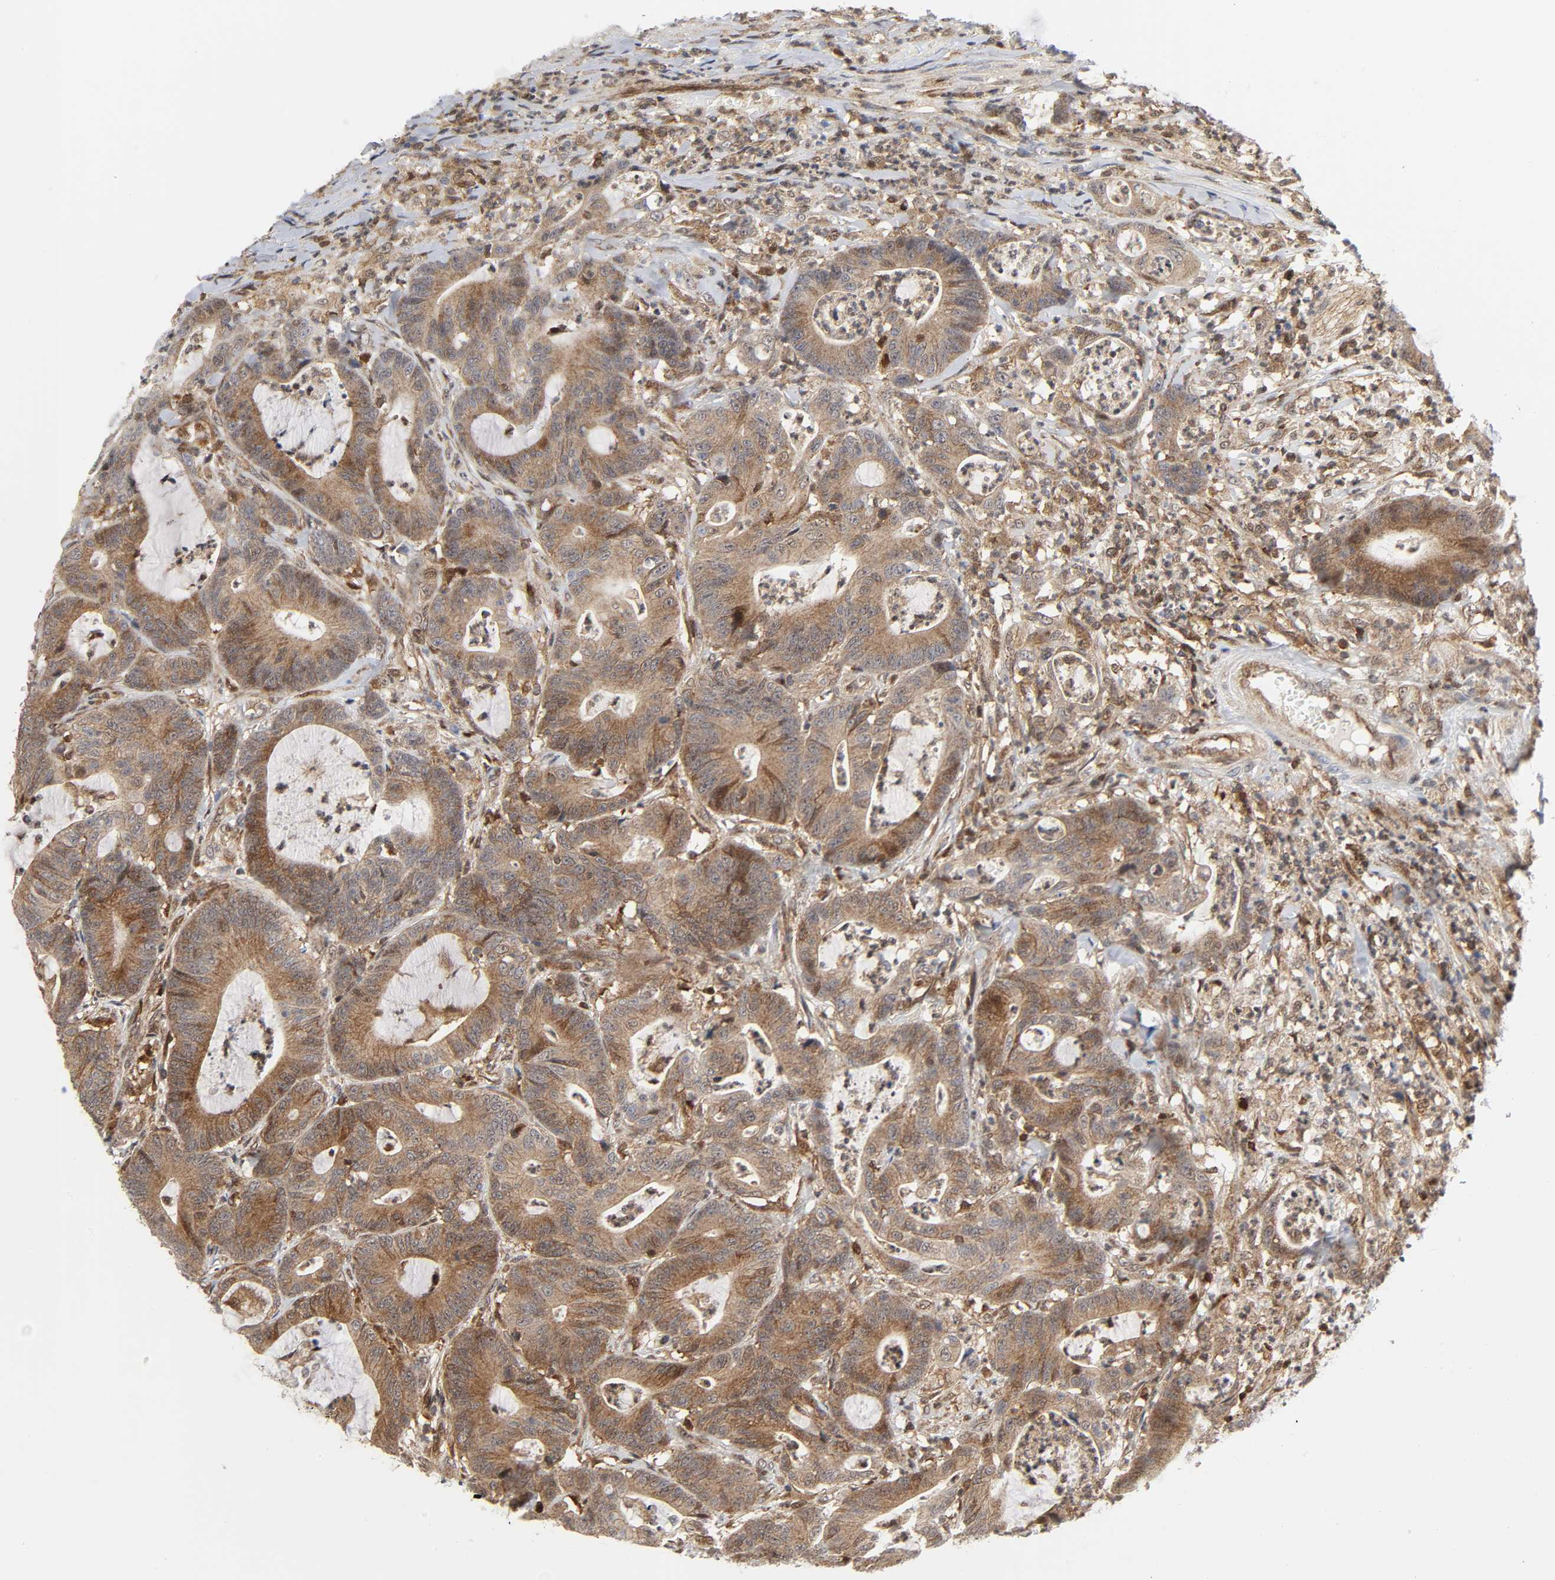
{"staining": {"intensity": "moderate", "quantity": ">75%", "location": "cytoplasmic/membranous"}, "tissue": "colorectal cancer", "cell_type": "Tumor cells", "image_type": "cancer", "snomed": [{"axis": "morphology", "description": "Adenocarcinoma, NOS"}, {"axis": "topography", "description": "Colon"}], "caption": "This micrograph exhibits immunohistochemistry staining of human colorectal cancer (adenocarcinoma), with medium moderate cytoplasmic/membranous staining in about >75% of tumor cells.", "gene": "MAPK1", "patient": {"sex": "female", "age": 84}}